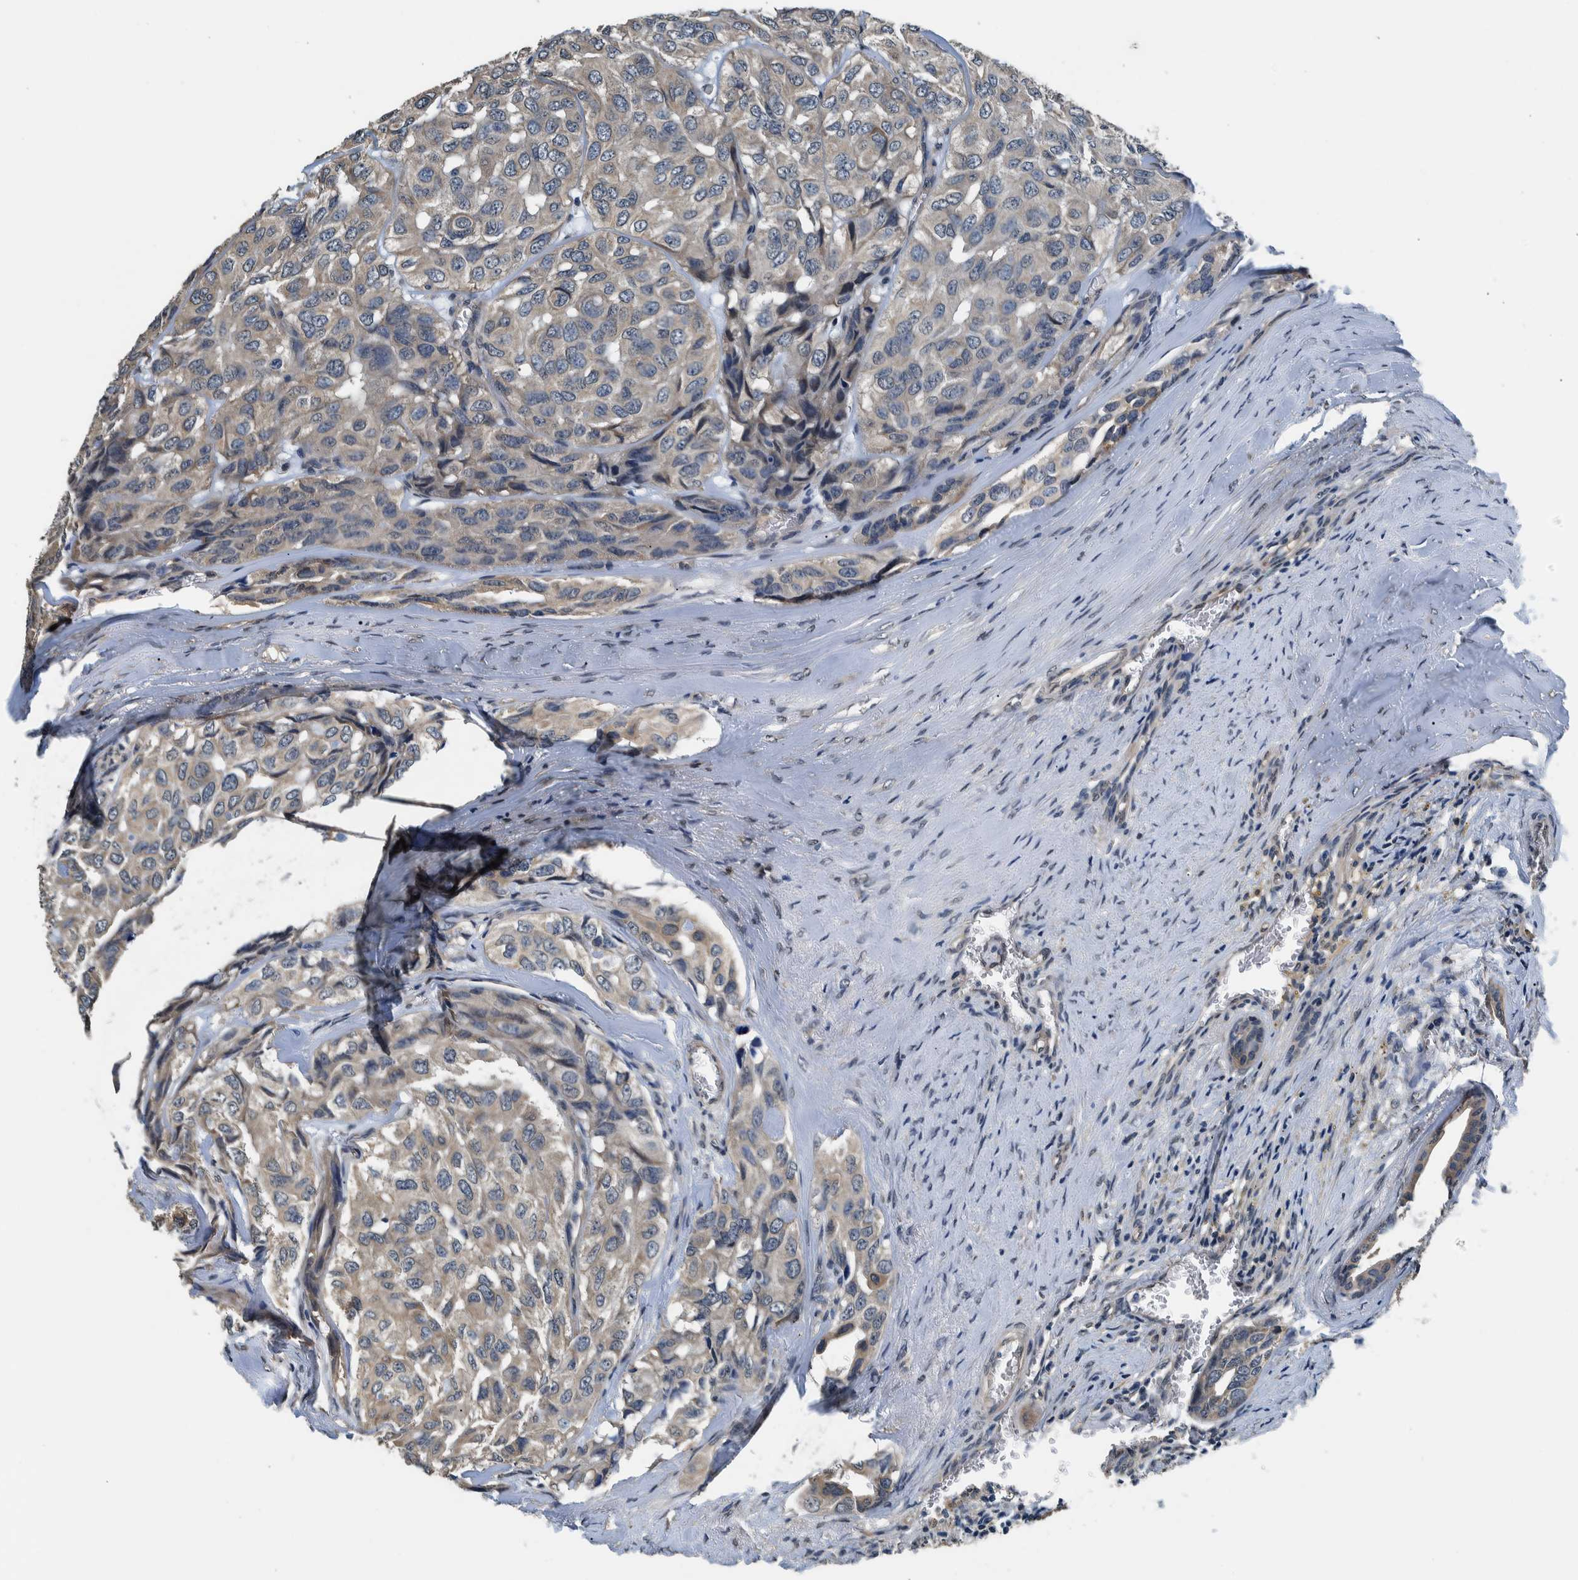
{"staining": {"intensity": "weak", "quantity": ">75%", "location": "cytoplasmic/membranous"}, "tissue": "head and neck cancer", "cell_type": "Tumor cells", "image_type": "cancer", "snomed": [{"axis": "morphology", "description": "Adenocarcinoma, NOS"}, {"axis": "topography", "description": "Salivary gland, NOS"}, {"axis": "topography", "description": "Head-Neck"}], "caption": "IHC of head and neck cancer exhibits low levels of weak cytoplasmic/membranous staining in about >75% of tumor cells.", "gene": "NIBAN2", "patient": {"sex": "female", "age": 76}}